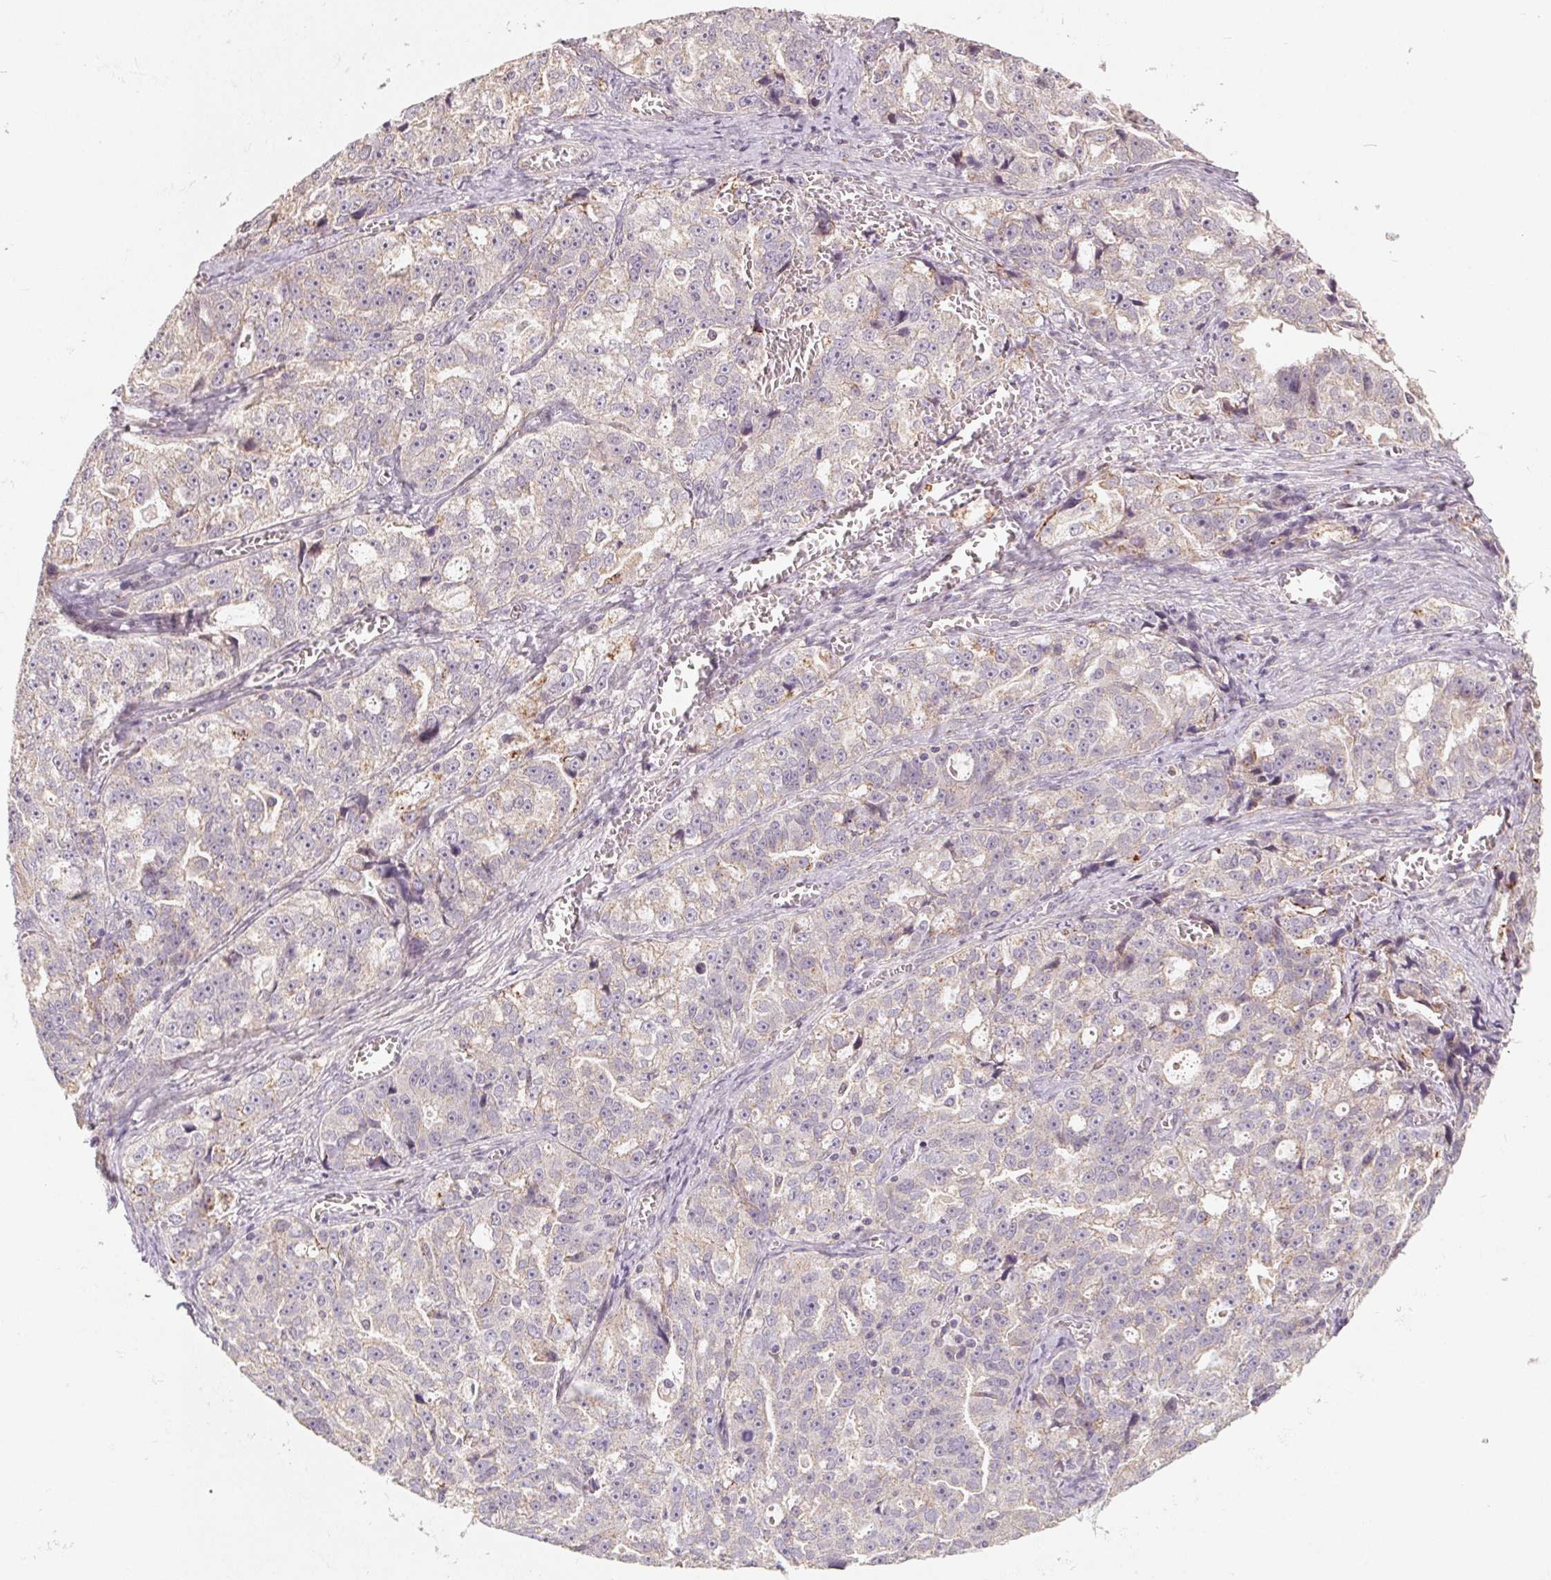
{"staining": {"intensity": "negative", "quantity": "none", "location": "none"}, "tissue": "ovarian cancer", "cell_type": "Tumor cells", "image_type": "cancer", "snomed": [{"axis": "morphology", "description": "Cystadenocarcinoma, serous, NOS"}, {"axis": "topography", "description": "Ovary"}], "caption": "Tumor cells are negative for protein expression in human ovarian cancer (serous cystadenocarcinoma).", "gene": "TMSB15B", "patient": {"sex": "female", "age": 51}}